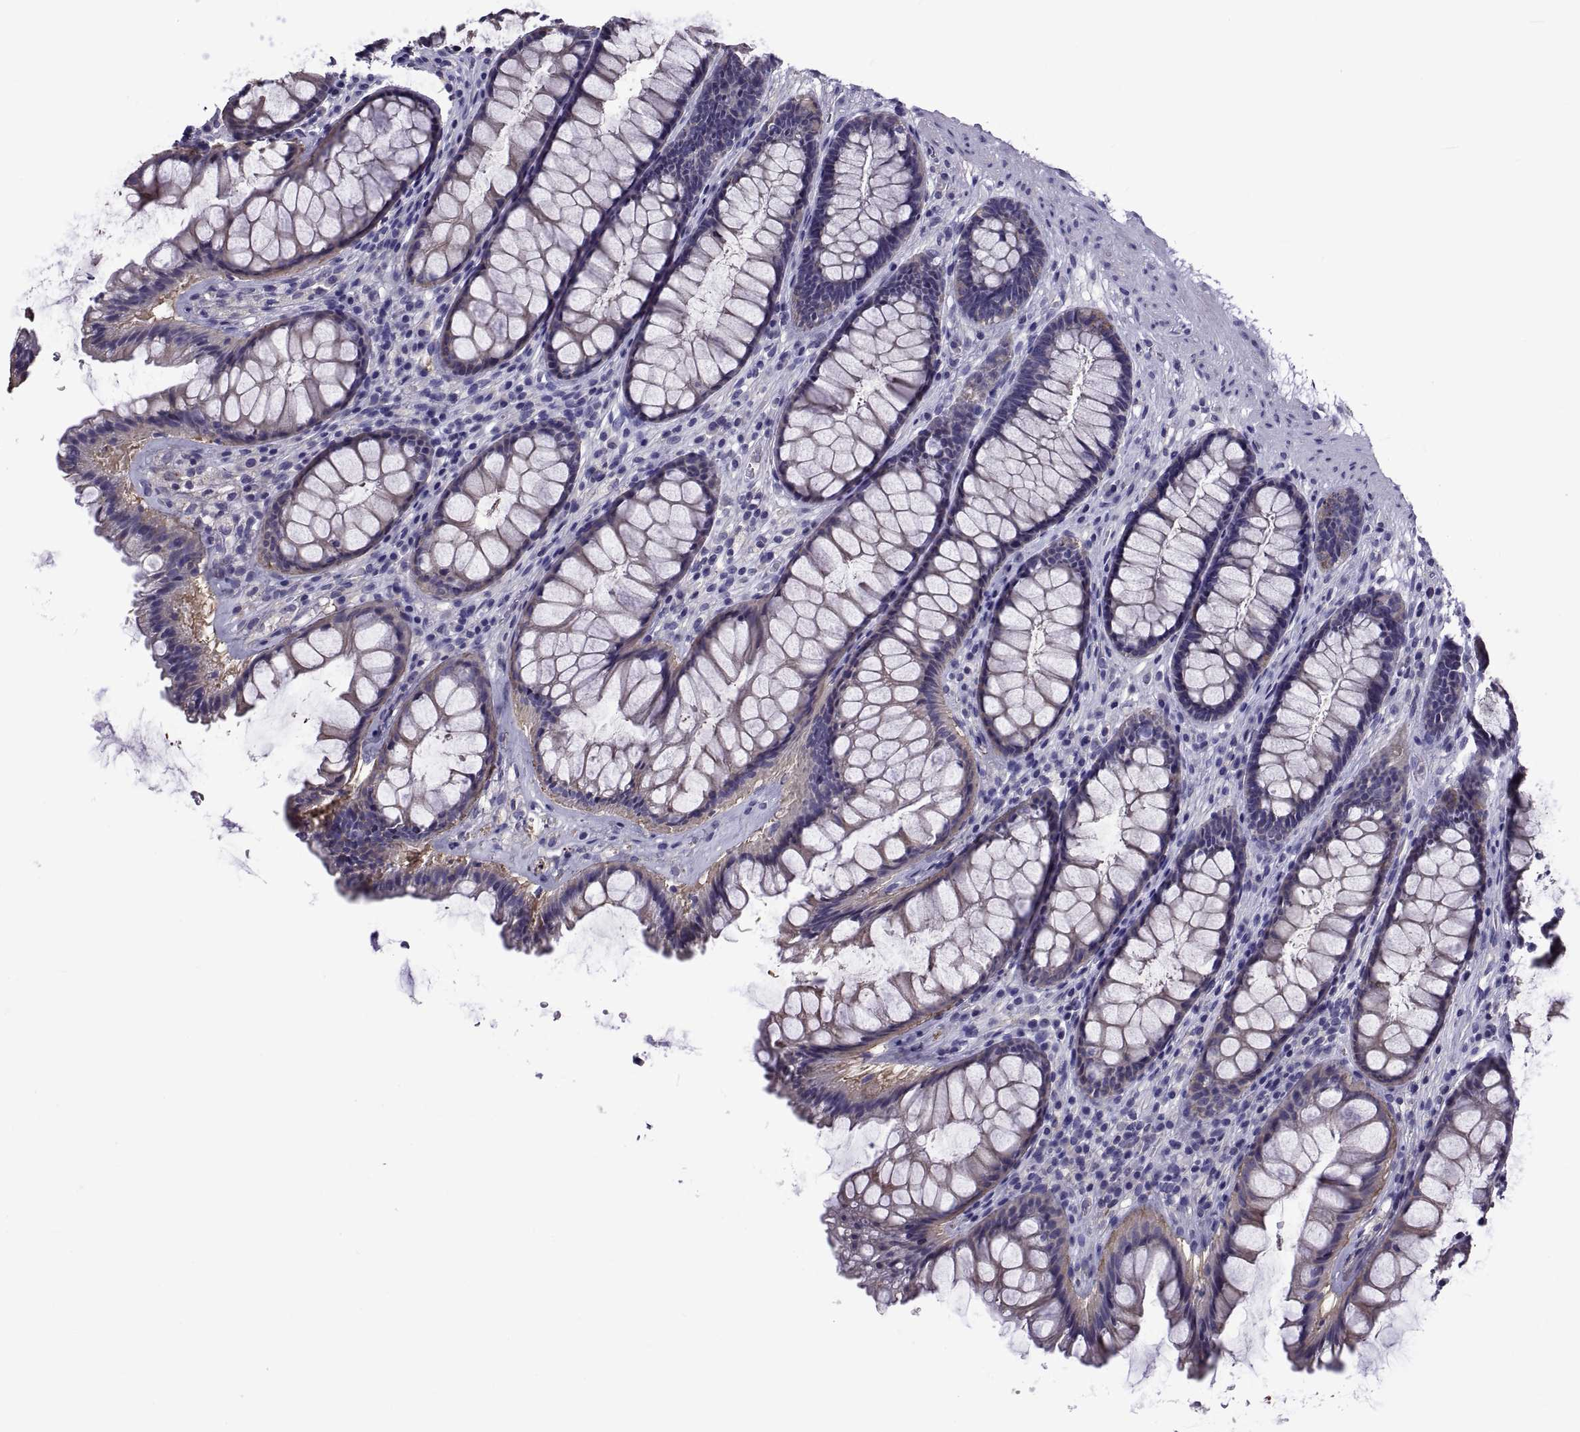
{"staining": {"intensity": "negative", "quantity": "none", "location": "none"}, "tissue": "rectum", "cell_type": "Glandular cells", "image_type": "normal", "snomed": [{"axis": "morphology", "description": "Normal tissue, NOS"}, {"axis": "topography", "description": "Rectum"}], "caption": "IHC image of benign rectum: rectum stained with DAB reveals no significant protein expression in glandular cells. Nuclei are stained in blue.", "gene": "TMC3", "patient": {"sex": "male", "age": 72}}